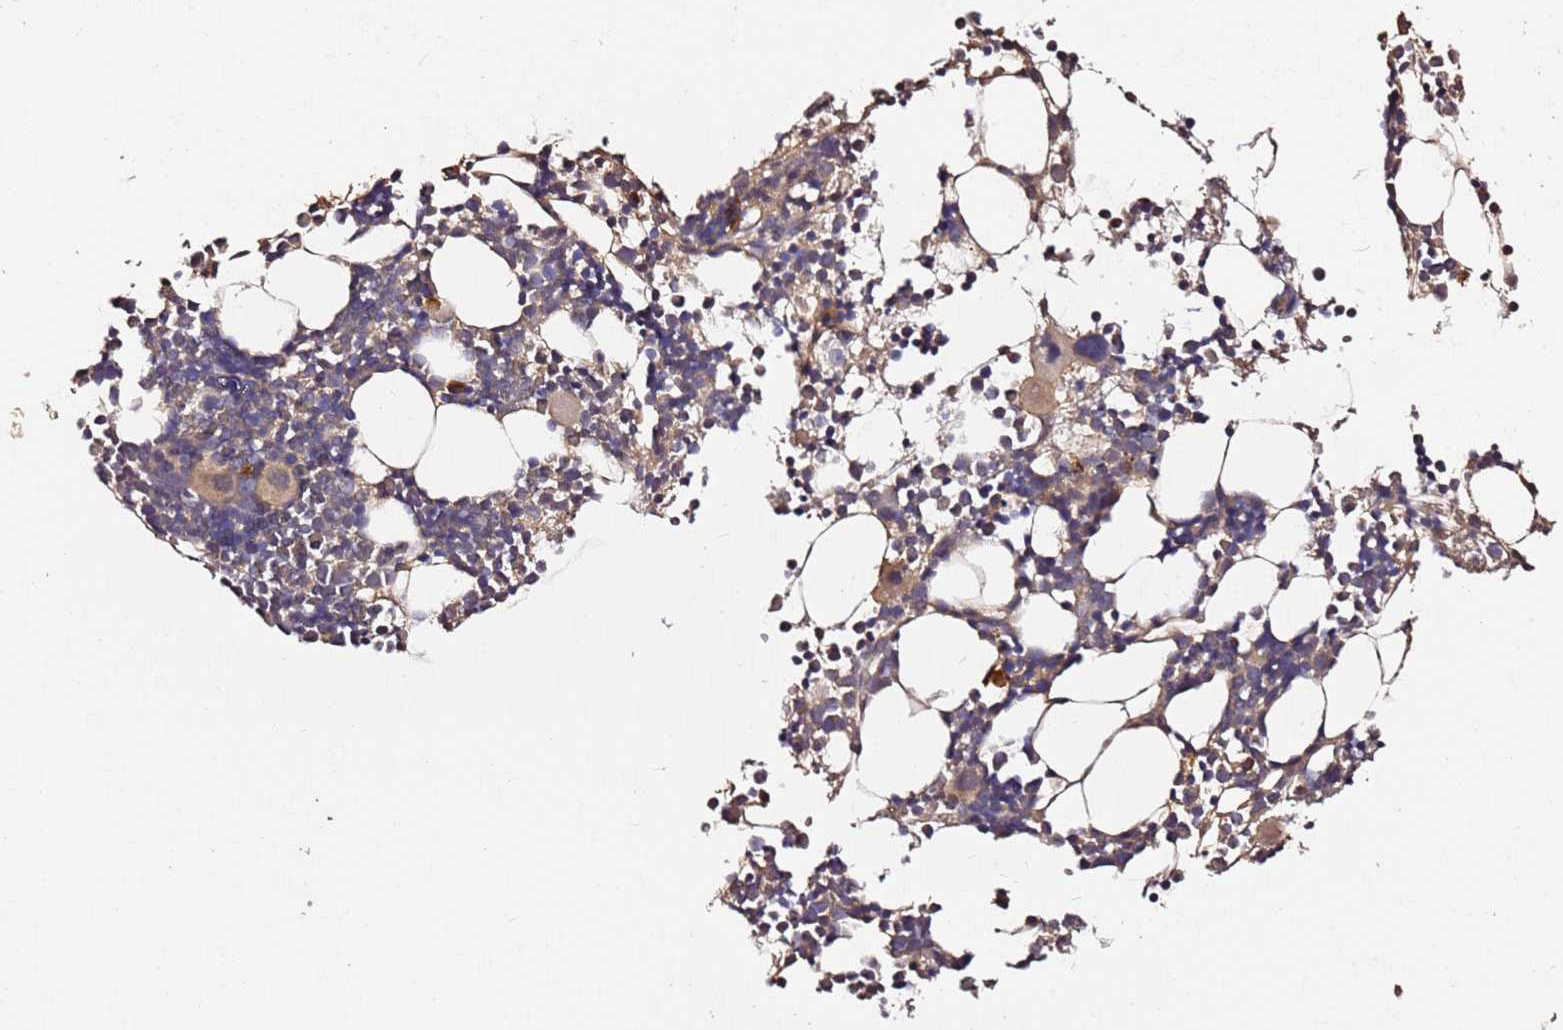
{"staining": {"intensity": "moderate", "quantity": "<25%", "location": "cytoplasmic/membranous"}, "tissue": "bone marrow", "cell_type": "Hematopoietic cells", "image_type": "normal", "snomed": [{"axis": "morphology", "description": "Normal tissue, NOS"}, {"axis": "topography", "description": "Bone marrow"}], "caption": "Bone marrow stained with a brown dye reveals moderate cytoplasmic/membranous positive positivity in about <25% of hematopoietic cells.", "gene": "C6orf136", "patient": {"sex": "male", "age": 15}}